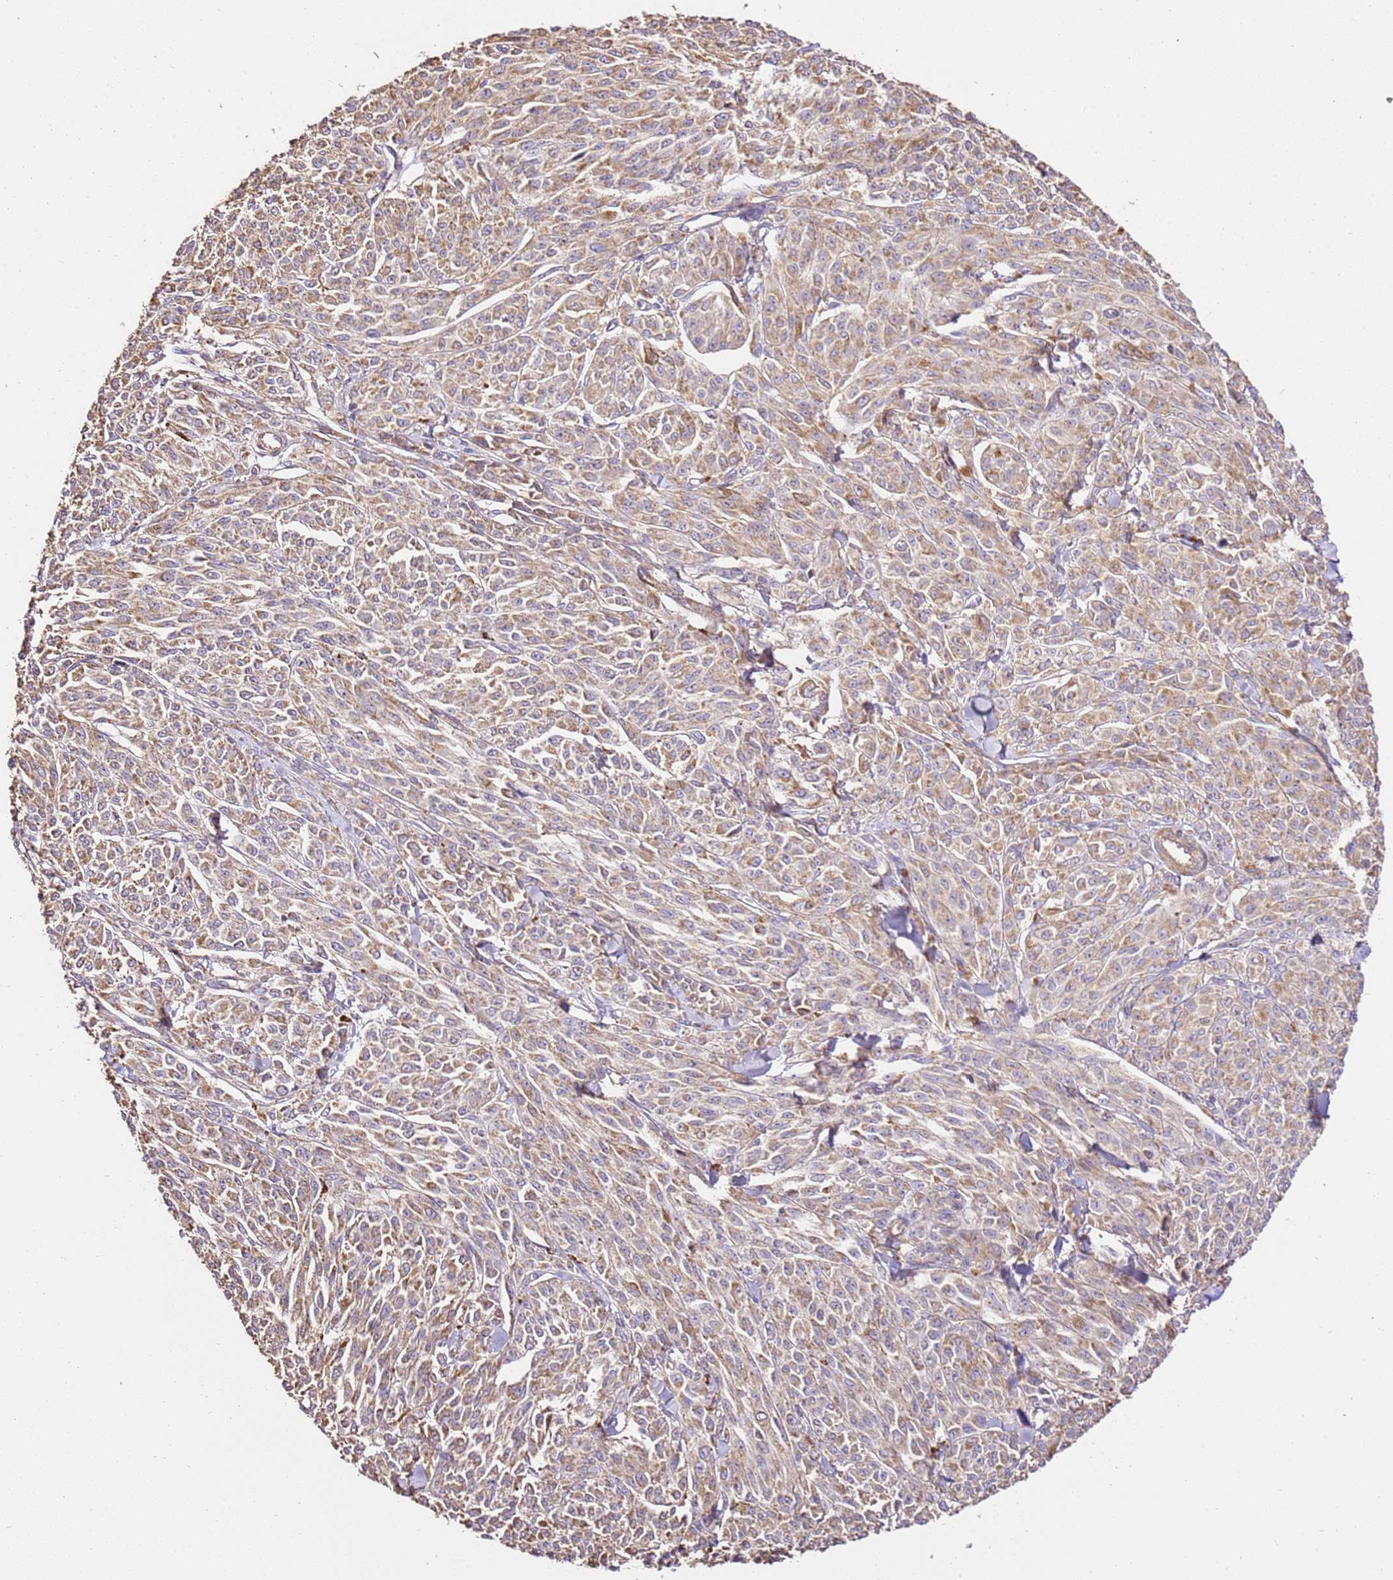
{"staining": {"intensity": "weak", "quantity": "25%-75%", "location": "cytoplasmic/membranous"}, "tissue": "melanoma", "cell_type": "Tumor cells", "image_type": "cancer", "snomed": [{"axis": "morphology", "description": "Malignant melanoma, NOS"}, {"axis": "topography", "description": "Skin"}], "caption": "A high-resolution histopathology image shows immunohistochemistry (IHC) staining of melanoma, which reveals weak cytoplasmic/membranous staining in about 25%-75% of tumor cells.", "gene": "CEP55", "patient": {"sex": "female", "age": 52}}